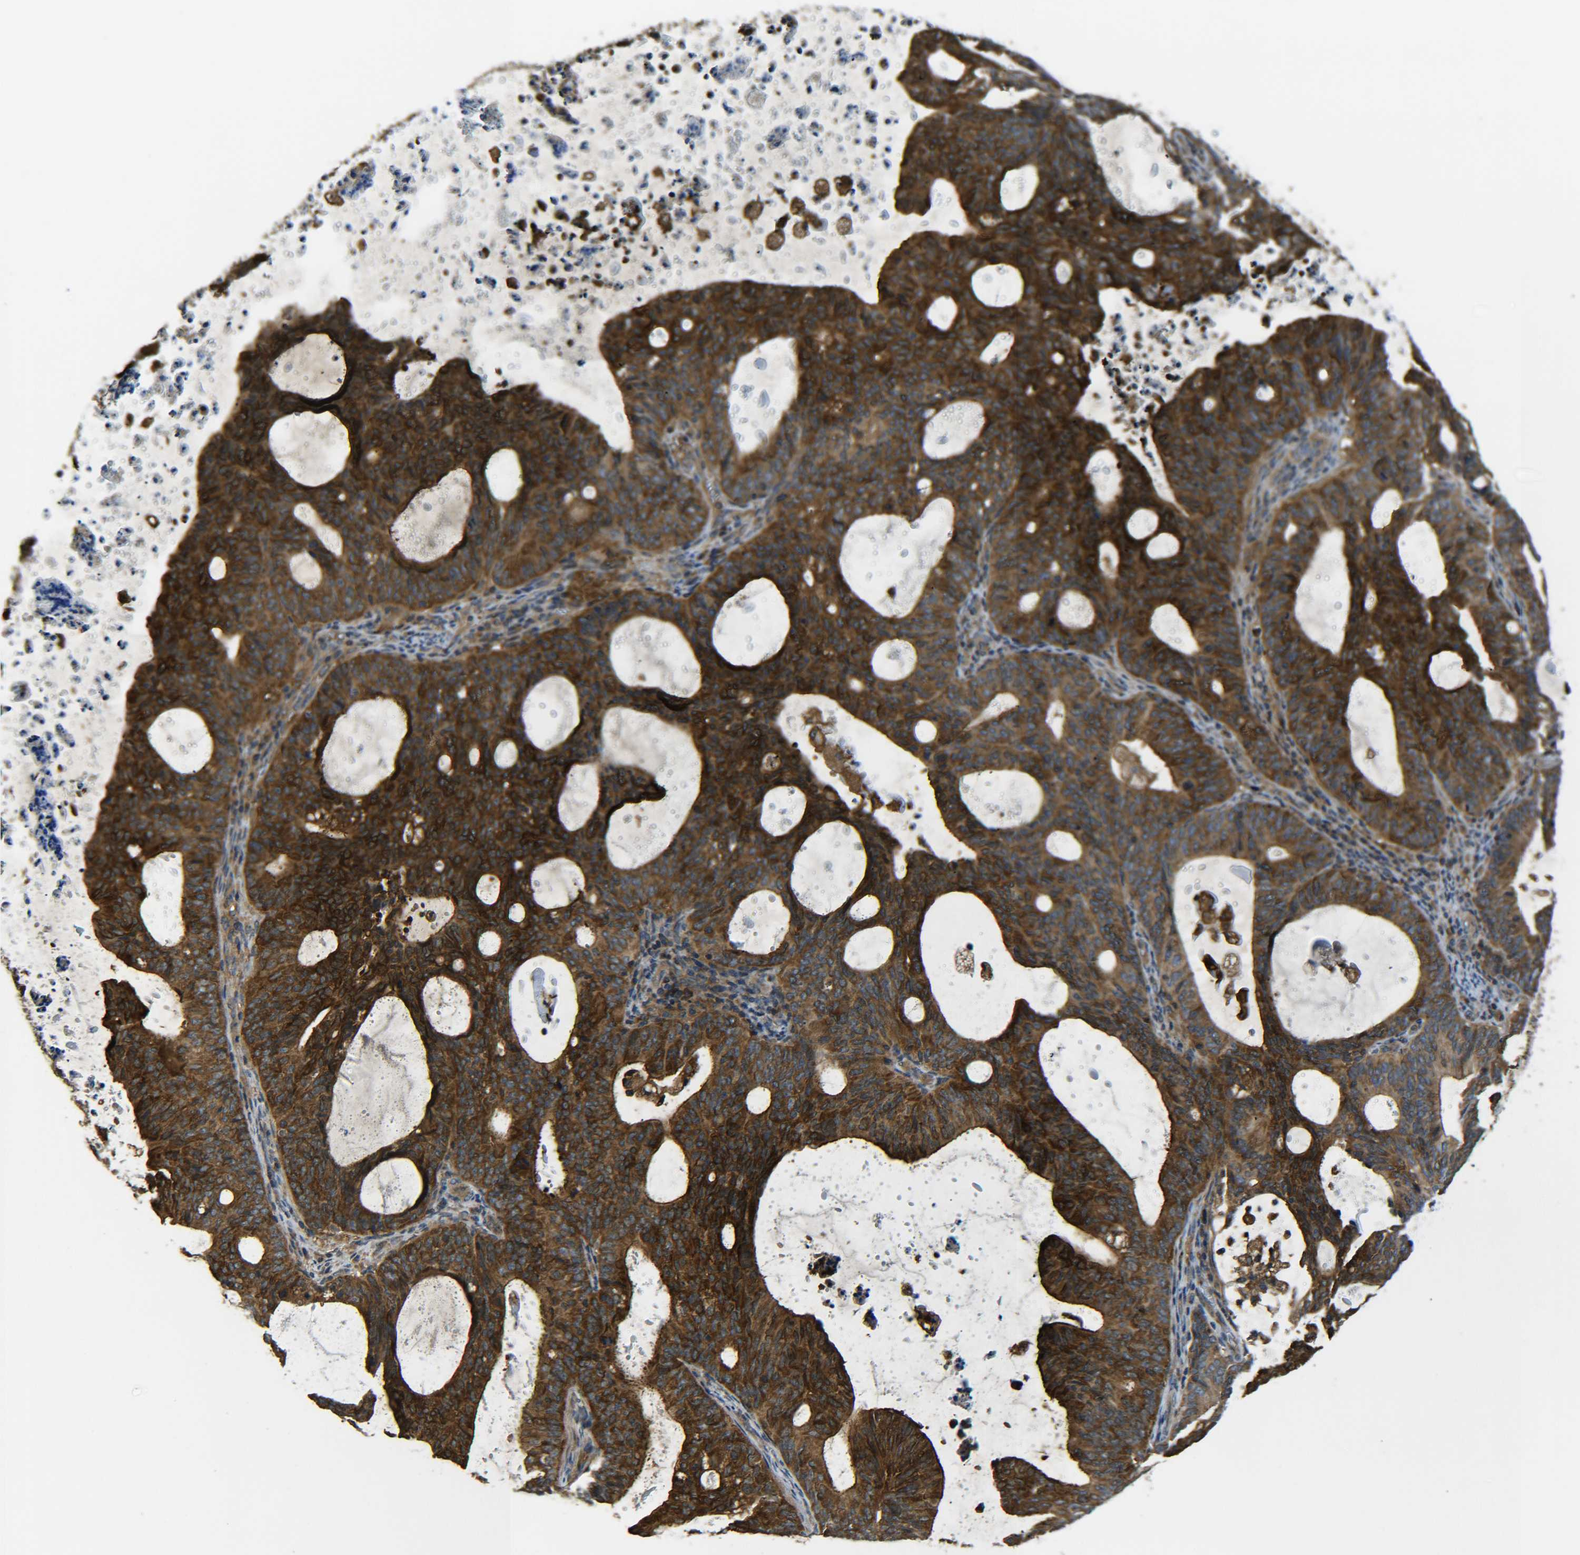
{"staining": {"intensity": "strong", "quantity": ">75%", "location": "cytoplasmic/membranous"}, "tissue": "endometrial cancer", "cell_type": "Tumor cells", "image_type": "cancer", "snomed": [{"axis": "morphology", "description": "Adenocarcinoma, NOS"}, {"axis": "topography", "description": "Uterus"}], "caption": "Protein expression analysis of endometrial cancer (adenocarcinoma) shows strong cytoplasmic/membranous positivity in about >75% of tumor cells.", "gene": "PREB", "patient": {"sex": "female", "age": 83}}